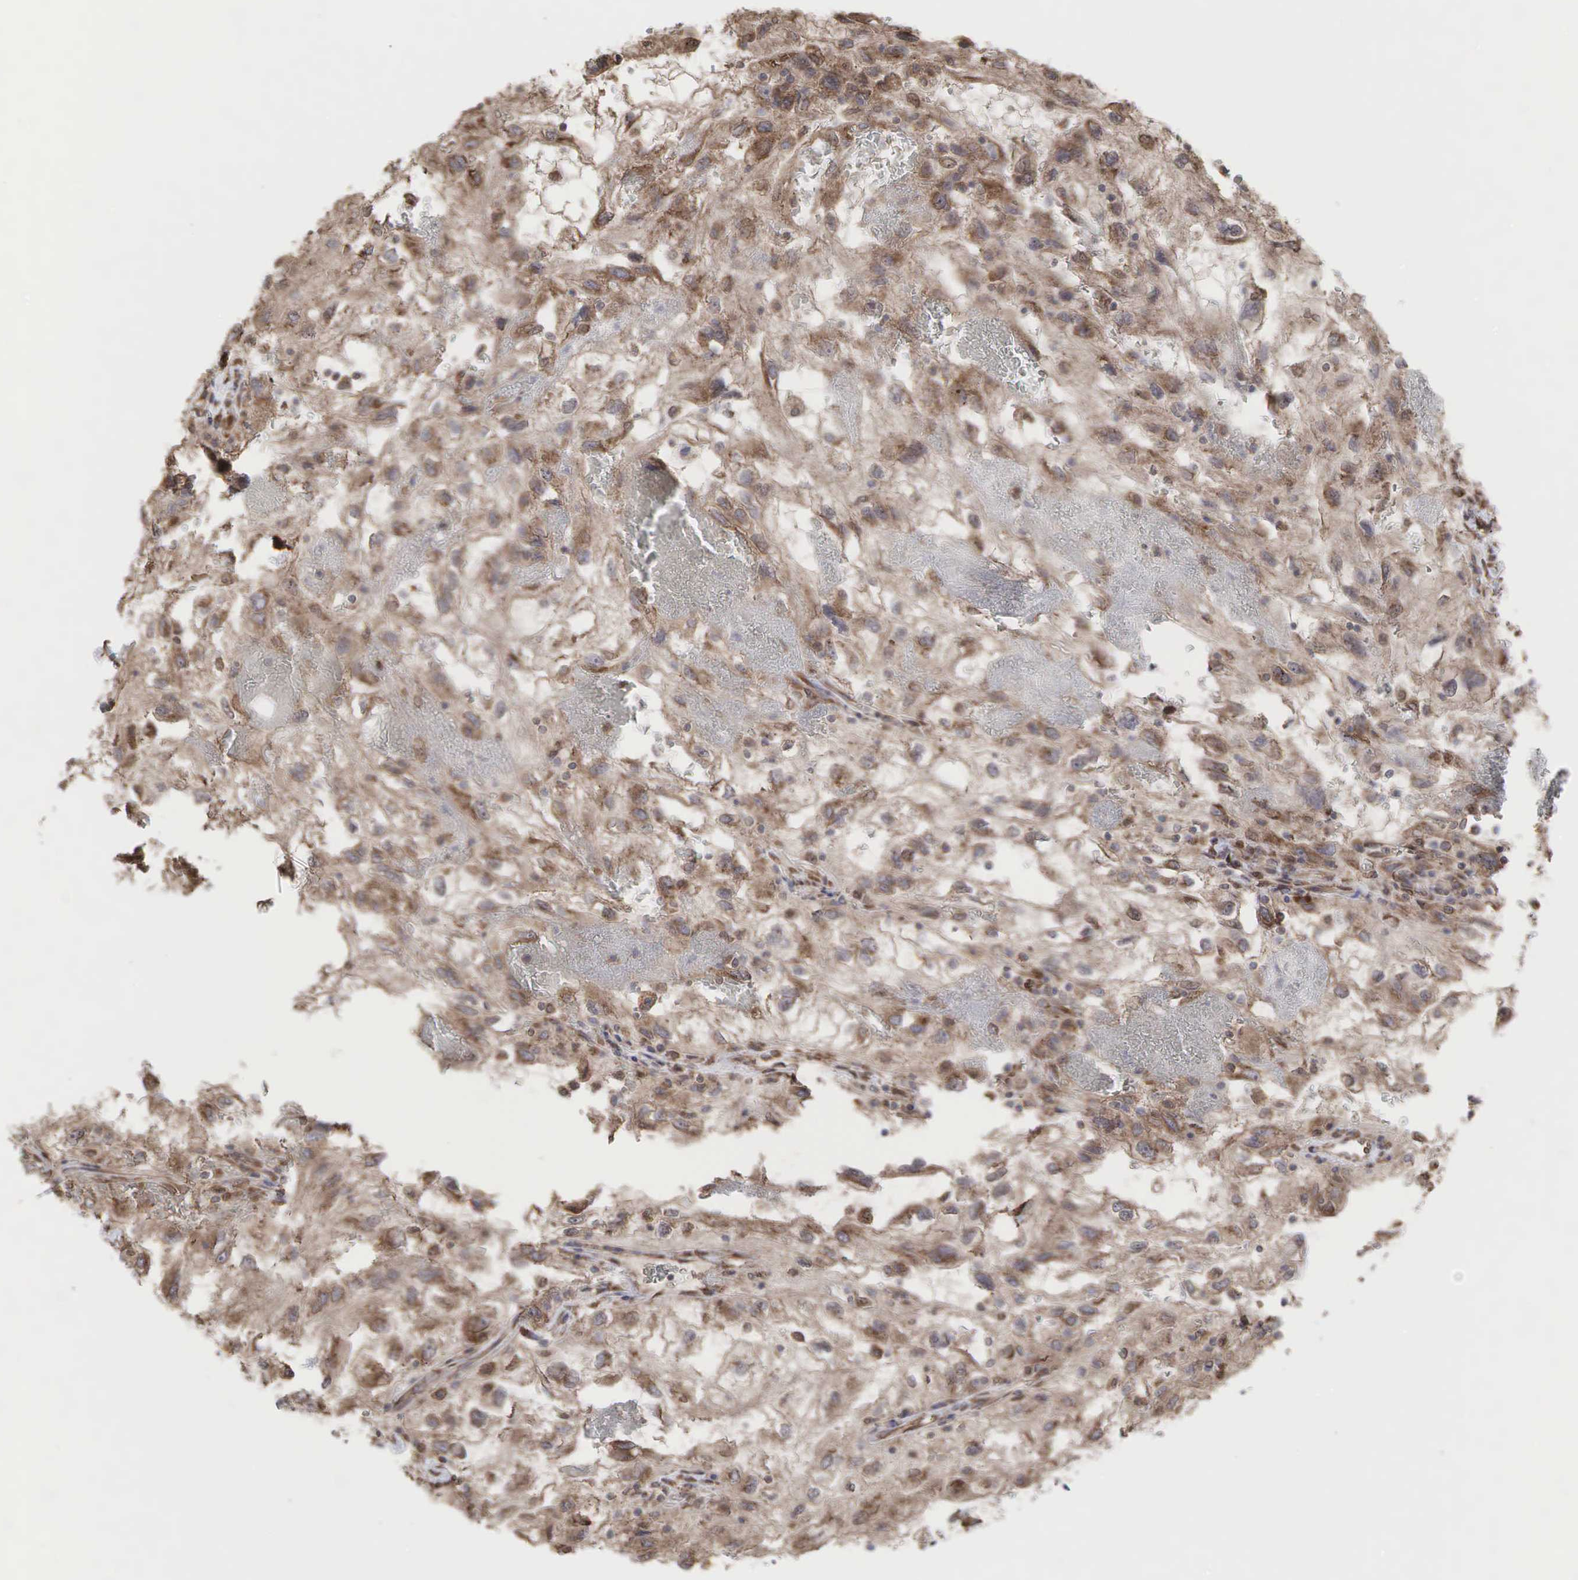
{"staining": {"intensity": "weak", "quantity": ">75%", "location": "cytoplasmic/membranous"}, "tissue": "renal cancer", "cell_type": "Tumor cells", "image_type": "cancer", "snomed": [{"axis": "morphology", "description": "Normal tissue, NOS"}, {"axis": "morphology", "description": "Adenocarcinoma, NOS"}, {"axis": "topography", "description": "Kidney"}], "caption": "There is low levels of weak cytoplasmic/membranous positivity in tumor cells of renal cancer (adenocarcinoma), as demonstrated by immunohistochemical staining (brown color).", "gene": "PABPC5", "patient": {"sex": "male", "age": 71}}